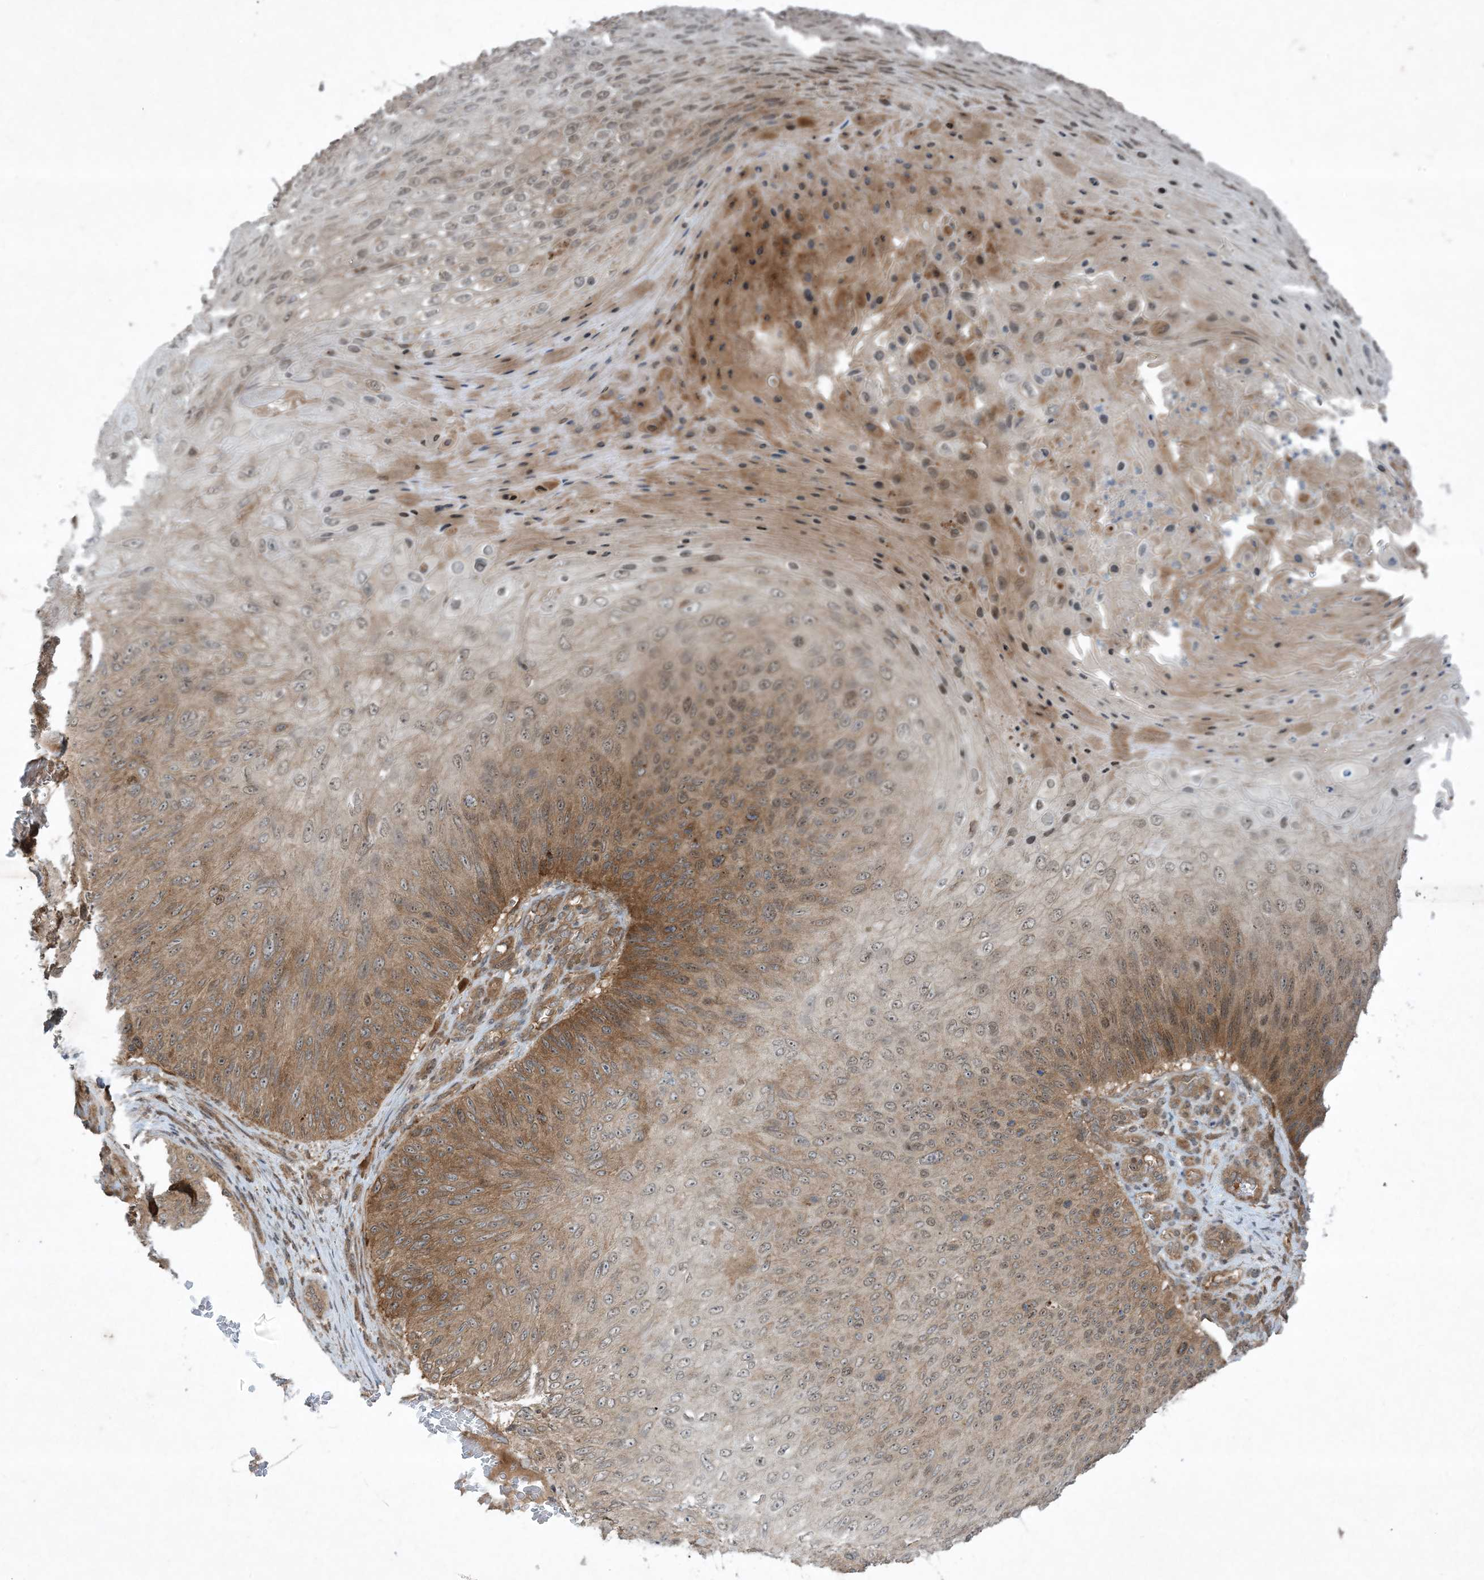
{"staining": {"intensity": "moderate", "quantity": ">75%", "location": "cytoplasmic/membranous"}, "tissue": "skin cancer", "cell_type": "Tumor cells", "image_type": "cancer", "snomed": [{"axis": "morphology", "description": "Squamous cell carcinoma, NOS"}, {"axis": "topography", "description": "Skin"}], "caption": "Immunohistochemical staining of human skin cancer reveals medium levels of moderate cytoplasmic/membranous staining in approximately >75% of tumor cells.", "gene": "STAM2", "patient": {"sex": "female", "age": 88}}